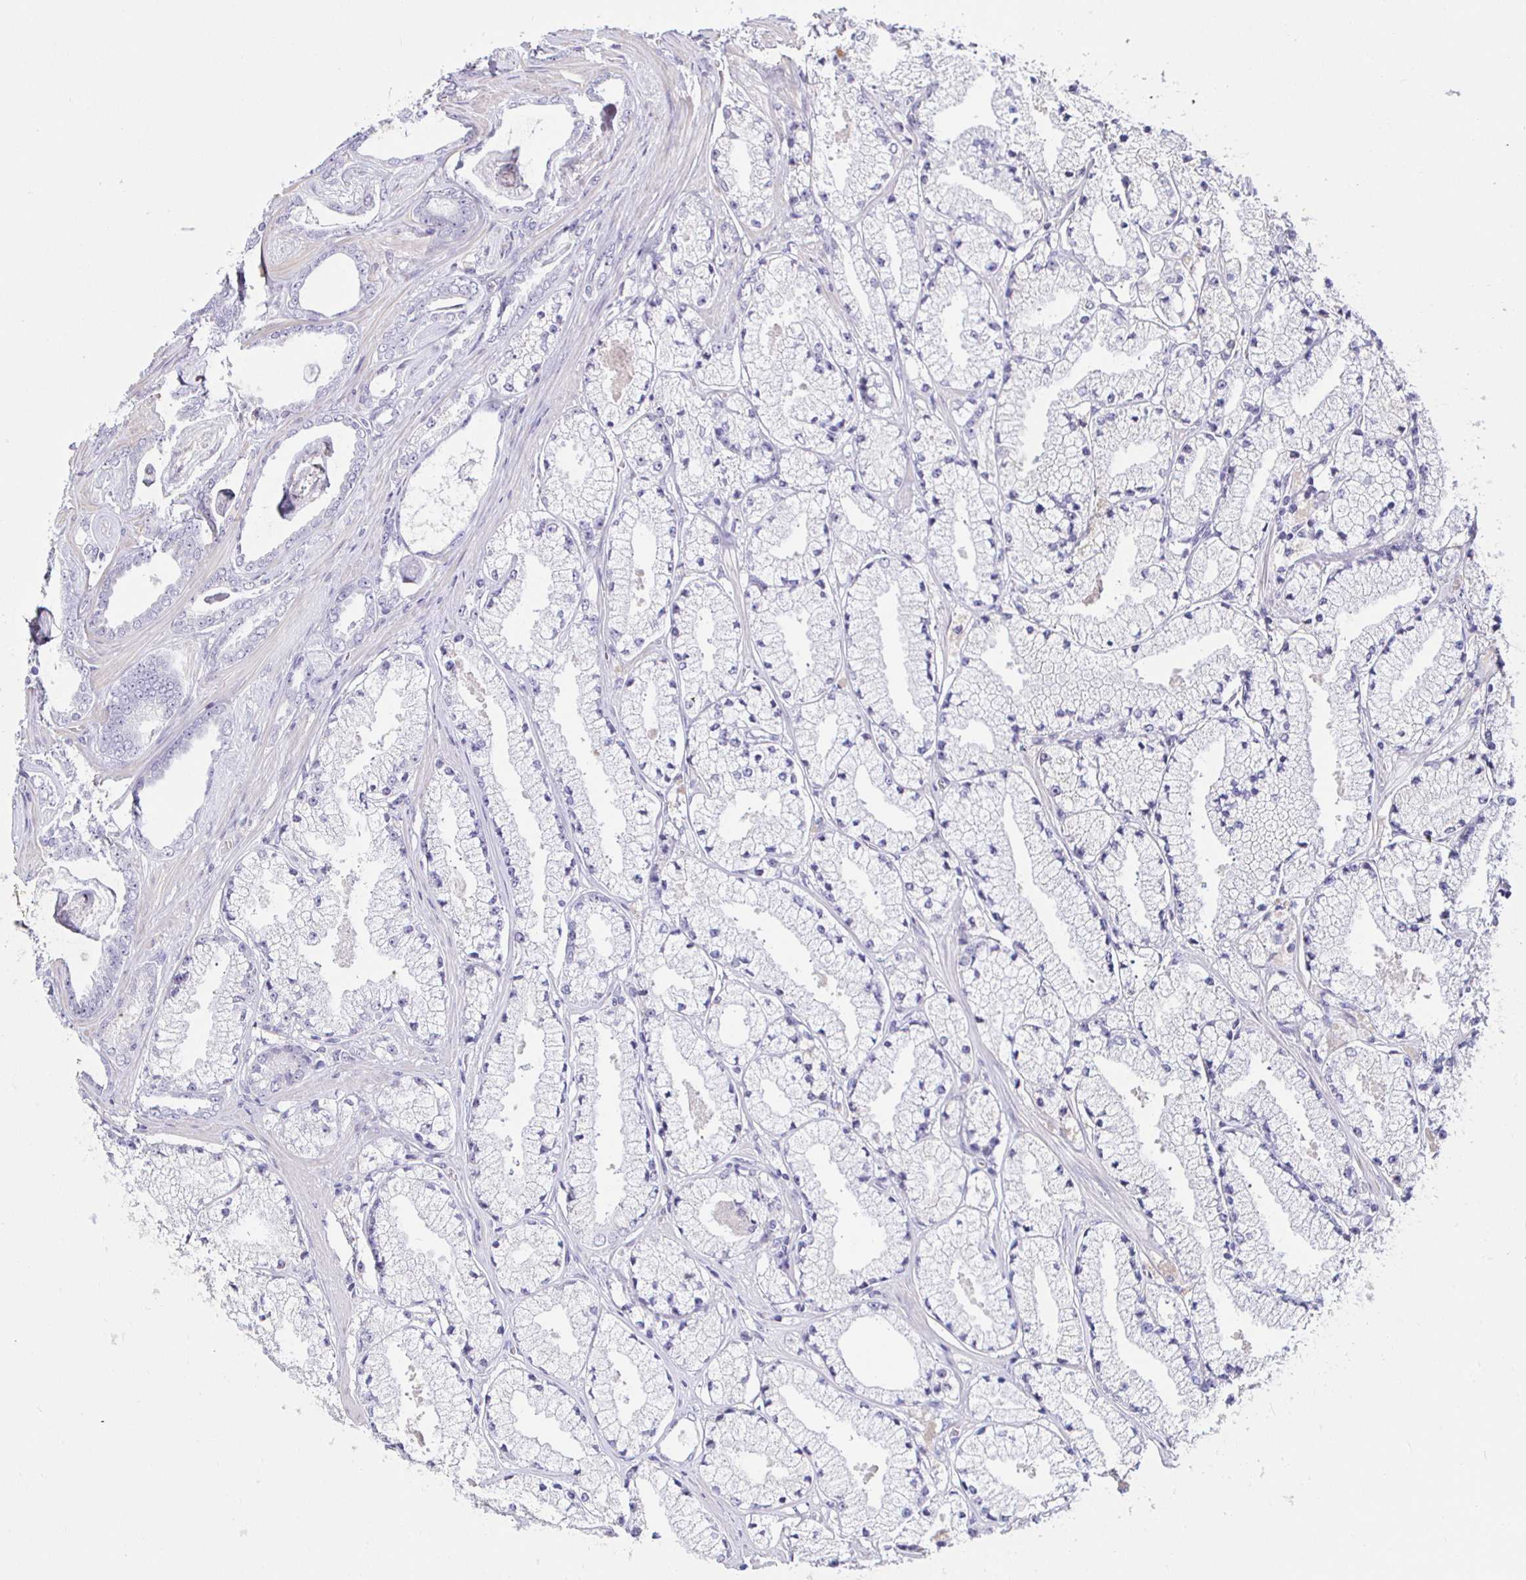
{"staining": {"intensity": "negative", "quantity": "none", "location": "none"}, "tissue": "prostate cancer", "cell_type": "Tumor cells", "image_type": "cancer", "snomed": [{"axis": "morphology", "description": "Adenocarcinoma, High grade"}, {"axis": "topography", "description": "Prostate"}], "caption": "High power microscopy histopathology image of an immunohistochemistry (IHC) histopathology image of adenocarcinoma (high-grade) (prostate), revealing no significant staining in tumor cells.", "gene": "MLH1", "patient": {"sex": "male", "age": 63}}